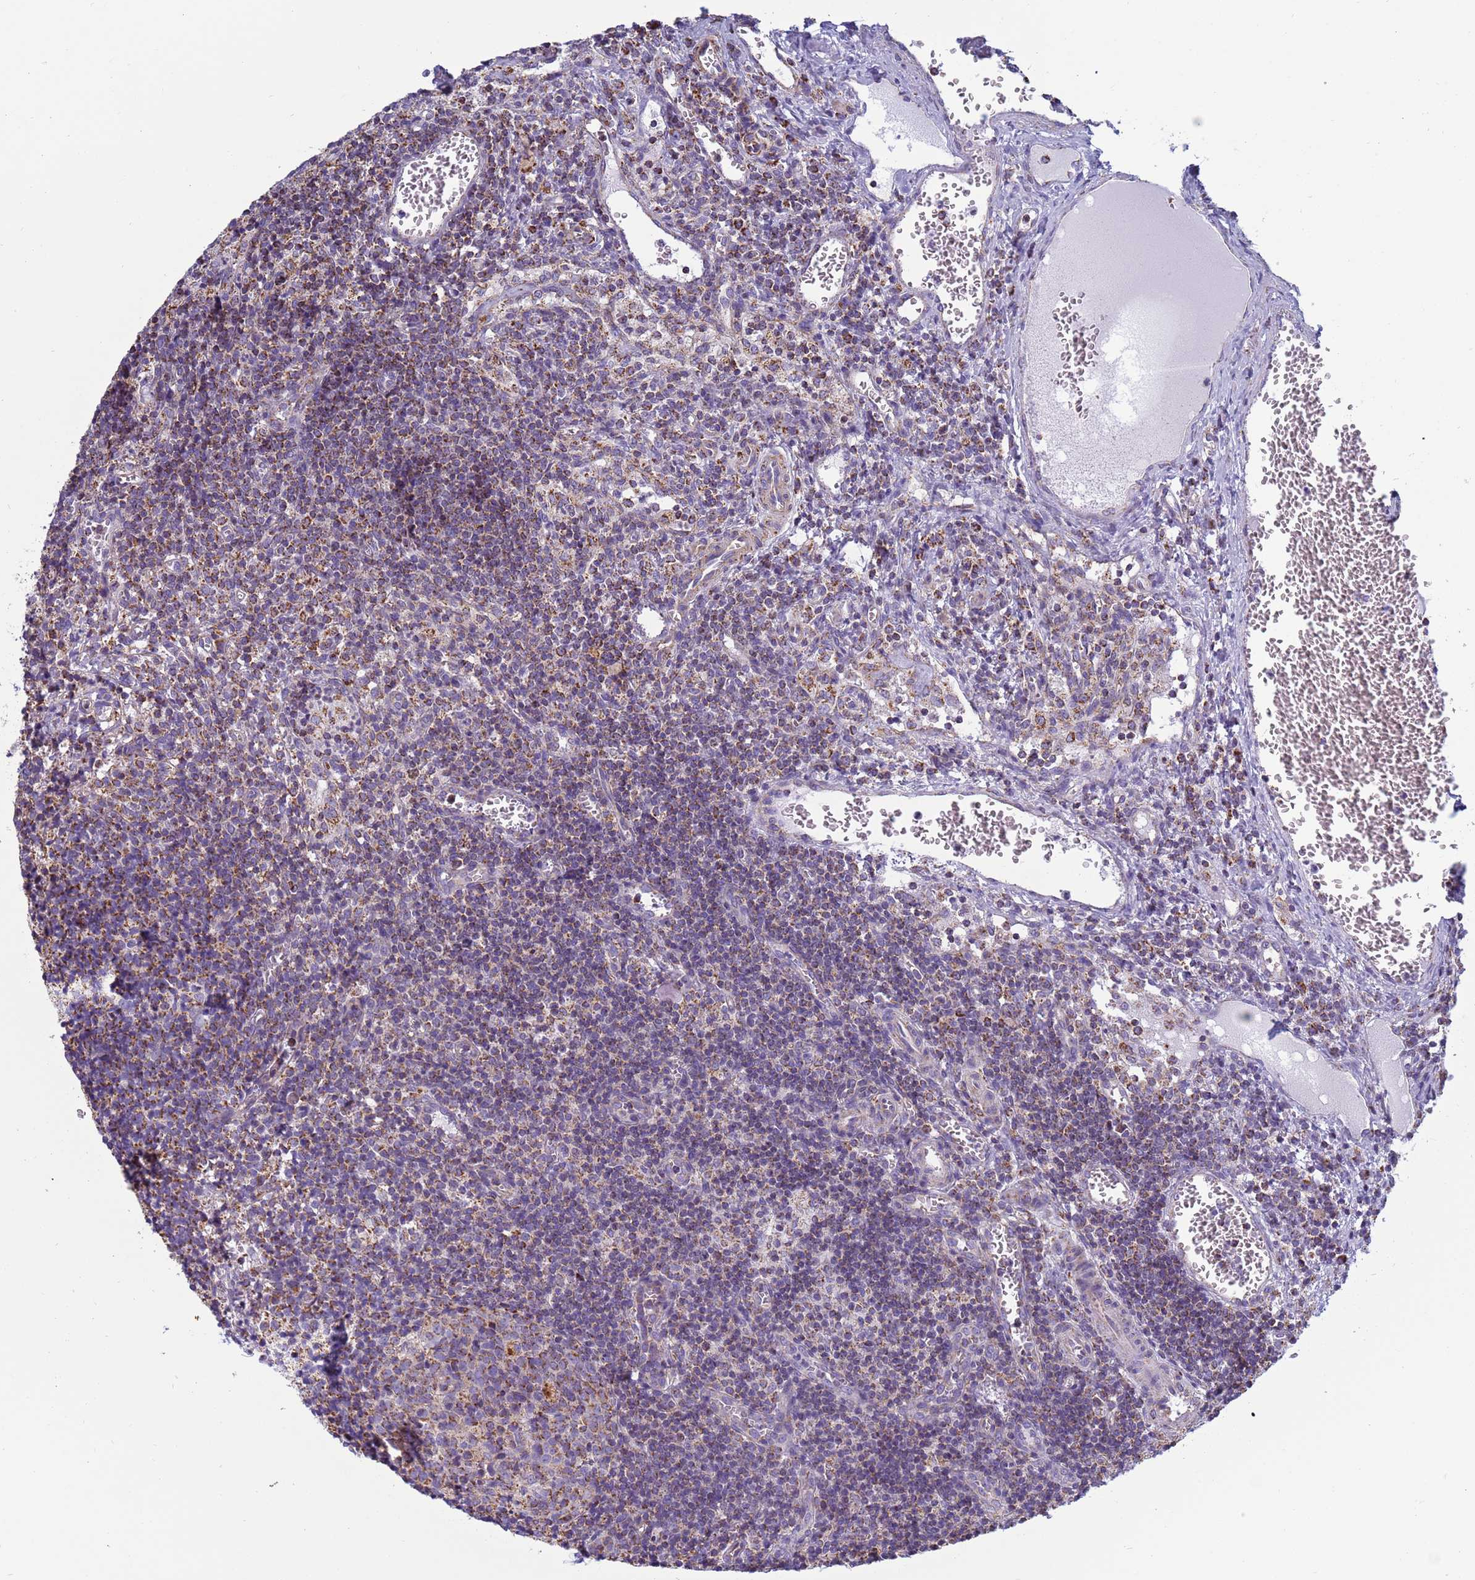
{"staining": {"intensity": "moderate", "quantity": "25%-75%", "location": "cytoplasmic/membranous"}, "tissue": "lymph node", "cell_type": "Germinal center cells", "image_type": "normal", "snomed": [{"axis": "morphology", "description": "Normal tissue, NOS"}, {"axis": "topography", "description": "Lymph node"}], "caption": "An immunohistochemistry histopathology image of benign tissue is shown. Protein staining in brown highlights moderate cytoplasmic/membranous positivity in lymph node within germinal center cells. (DAB (3,3'-diaminobenzidine) = brown stain, brightfield microscopy at high magnification).", "gene": "COQ4", "patient": {"sex": "female", "age": 37}}